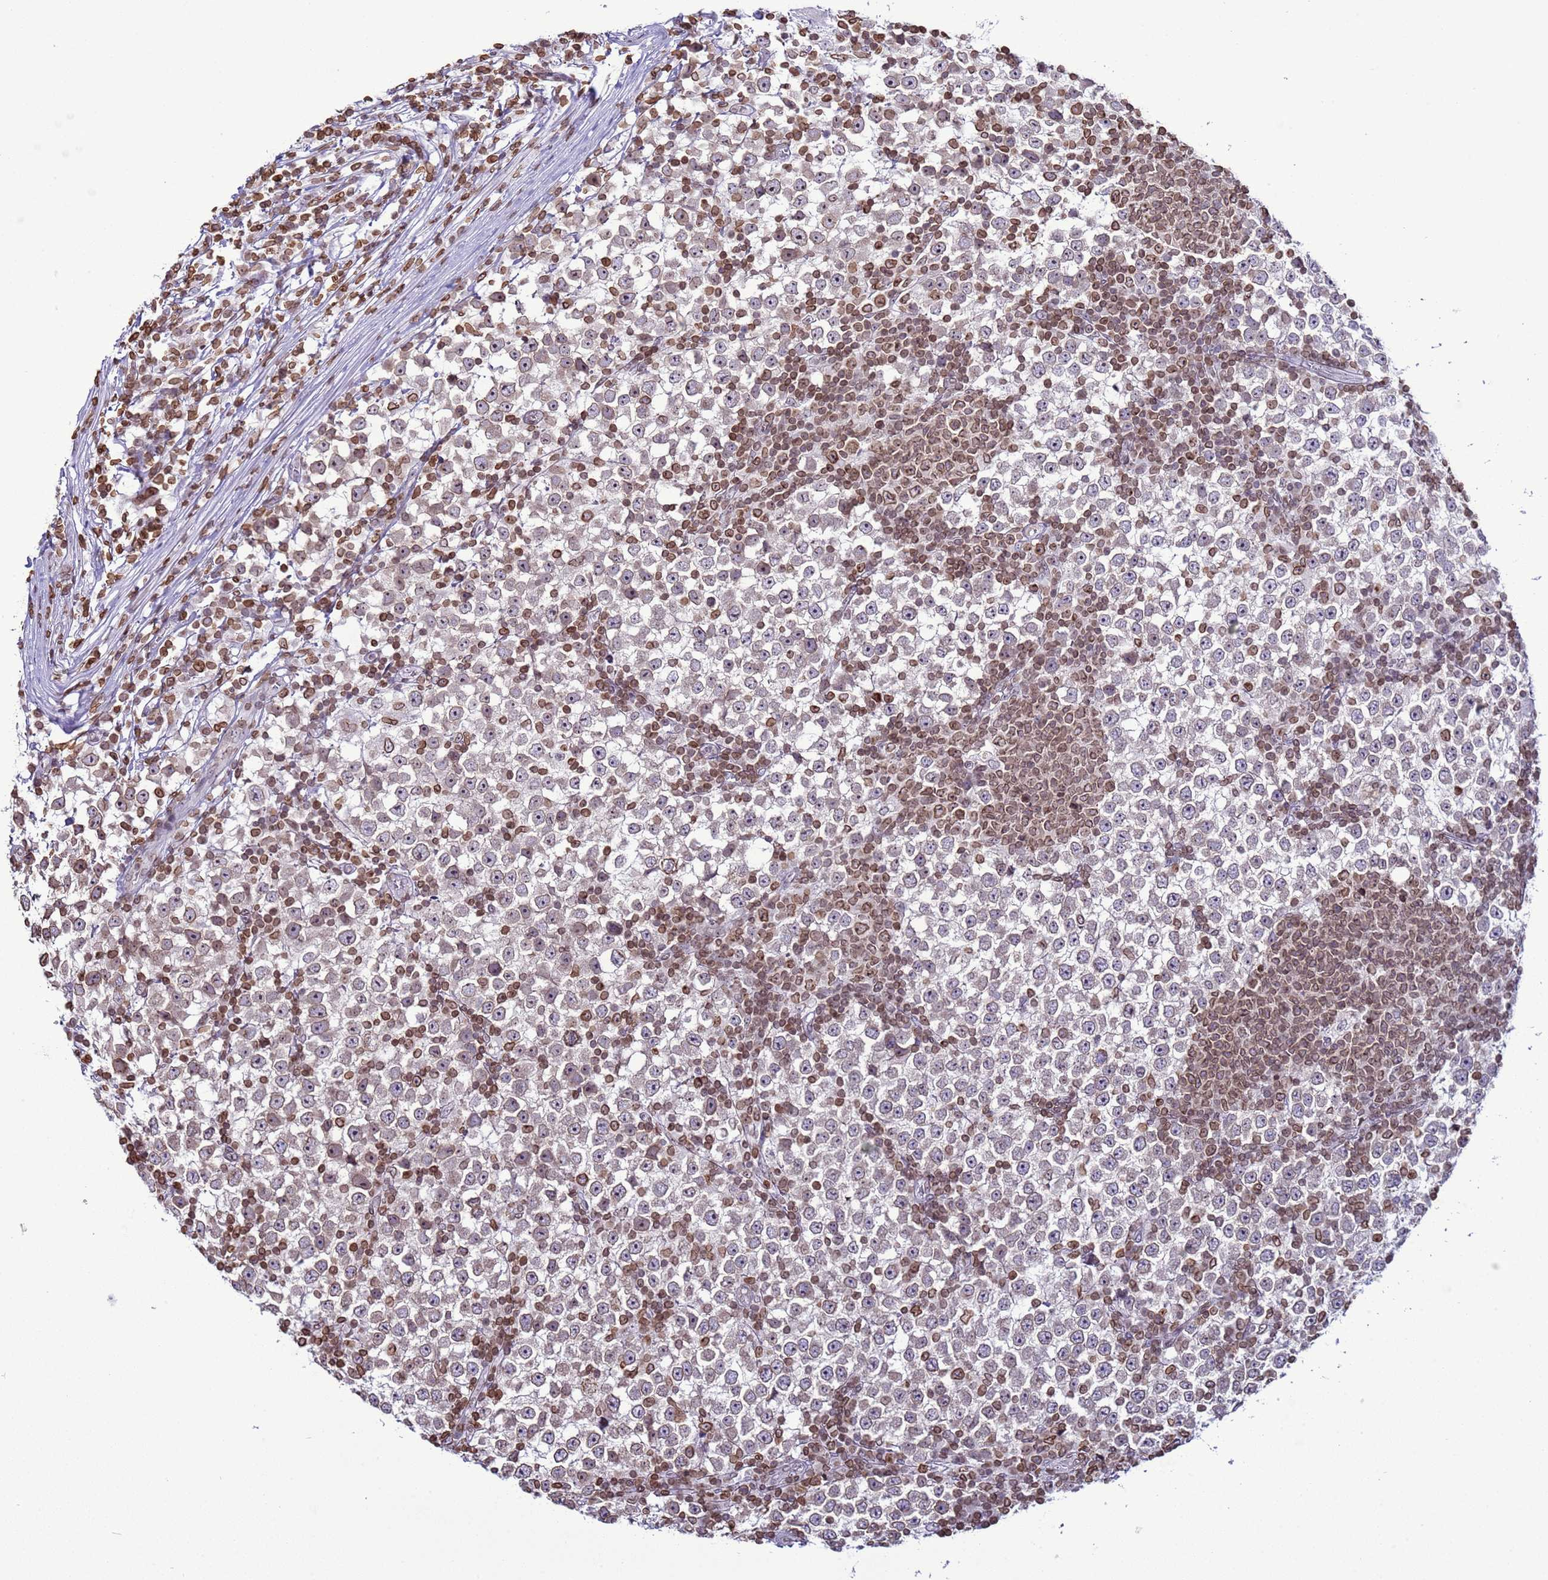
{"staining": {"intensity": "weak", "quantity": ">75%", "location": "cytoplasmic/membranous,nuclear"}, "tissue": "testis cancer", "cell_type": "Tumor cells", "image_type": "cancer", "snomed": [{"axis": "morphology", "description": "Seminoma, NOS"}, {"axis": "topography", "description": "Testis"}], "caption": "Protein expression analysis of human seminoma (testis) reveals weak cytoplasmic/membranous and nuclear positivity in about >75% of tumor cells.", "gene": "DHX37", "patient": {"sex": "male", "age": 65}}